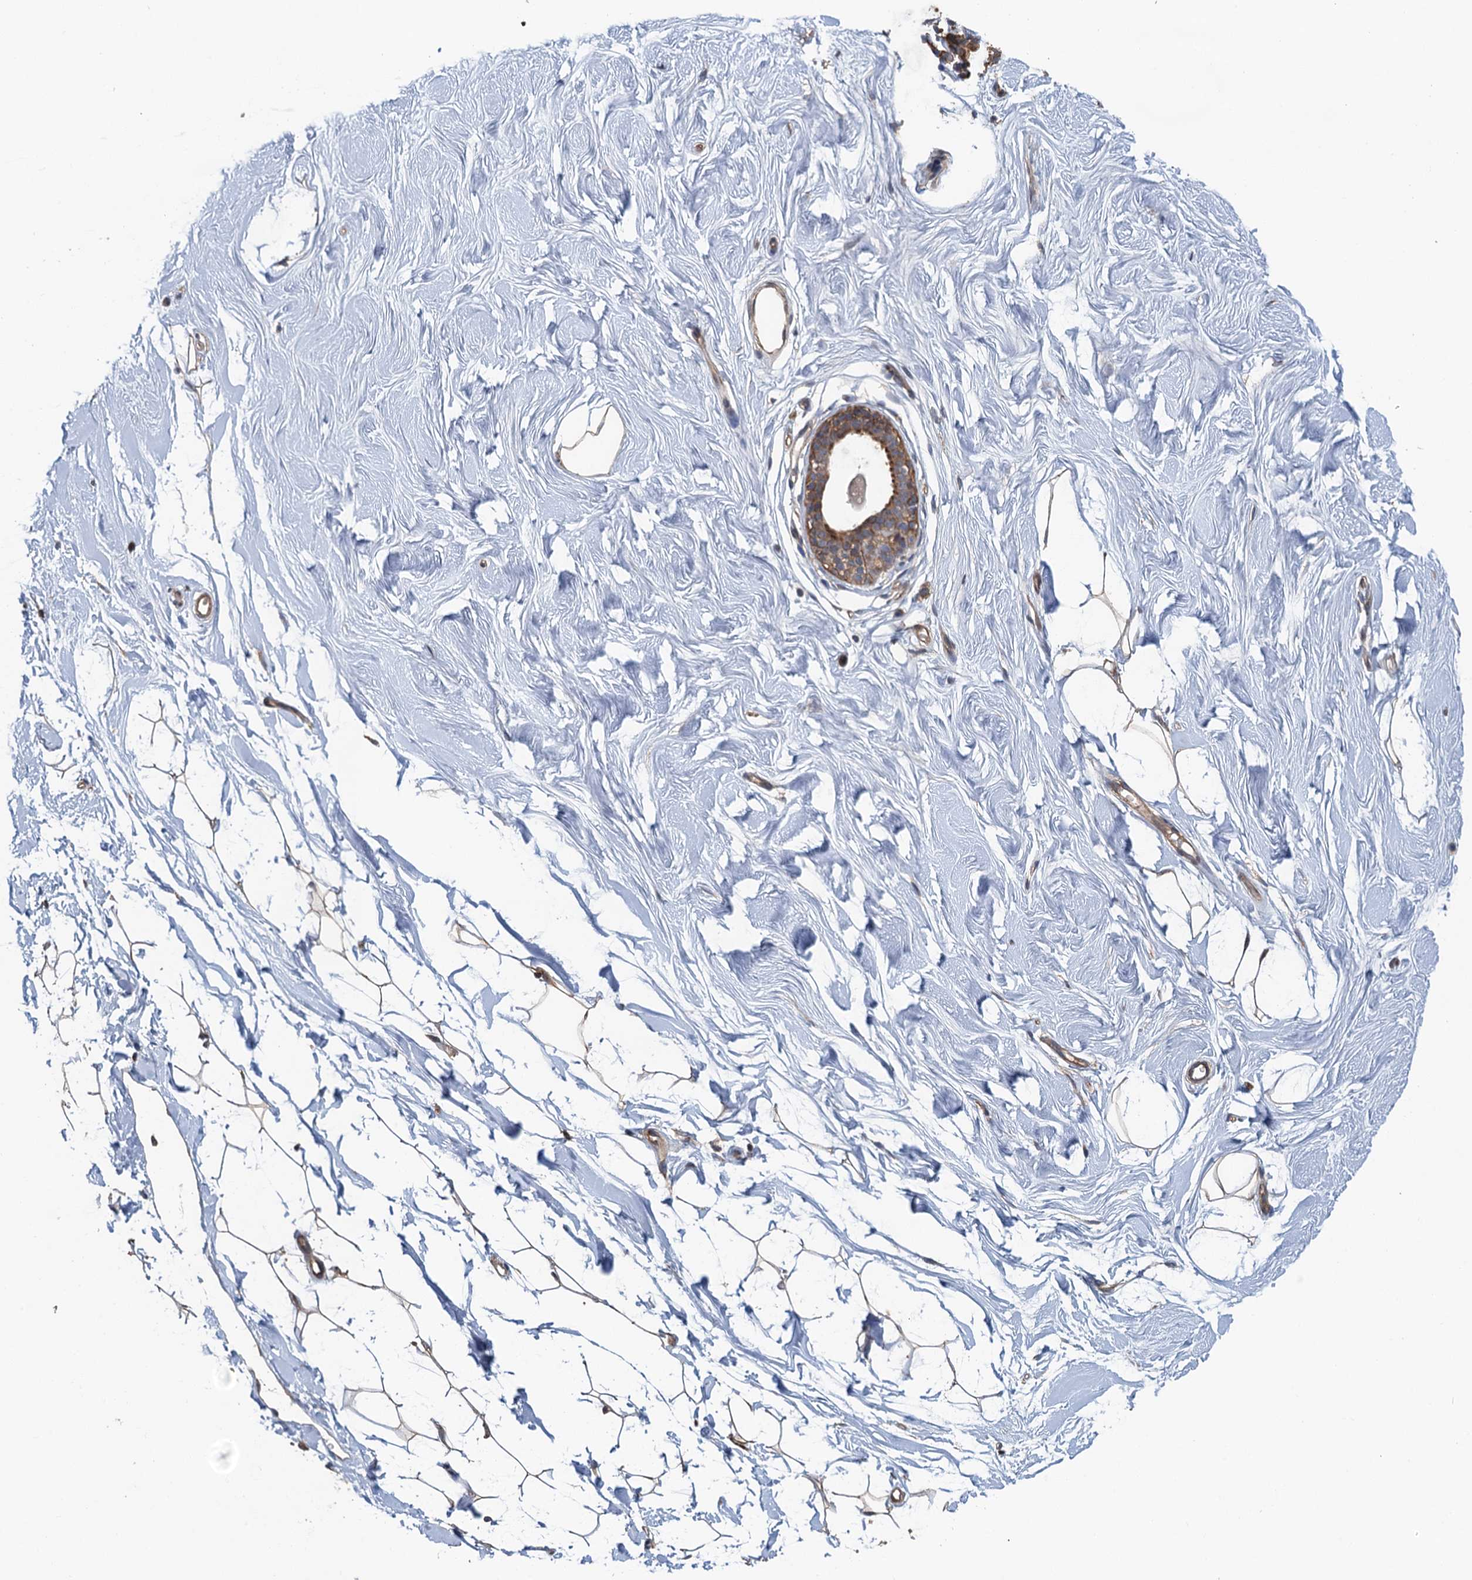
{"staining": {"intensity": "moderate", "quantity": "25%-75%", "location": "cytoplasmic/membranous"}, "tissue": "breast", "cell_type": "Adipocytes", "image_type": "normal", "snomed": [{"axis": "morphology", "description": "Normal tissue, NOS"}, {"axis": "topography", "description": "Breast"}], "caption": "Protein staining of benign breast demonstrates moderate cytoplasmic/membranous staining in about 25%-75% of adipocytes.", "gene": "MEAK7", "patient": {"sex": "female", "age": 26}}